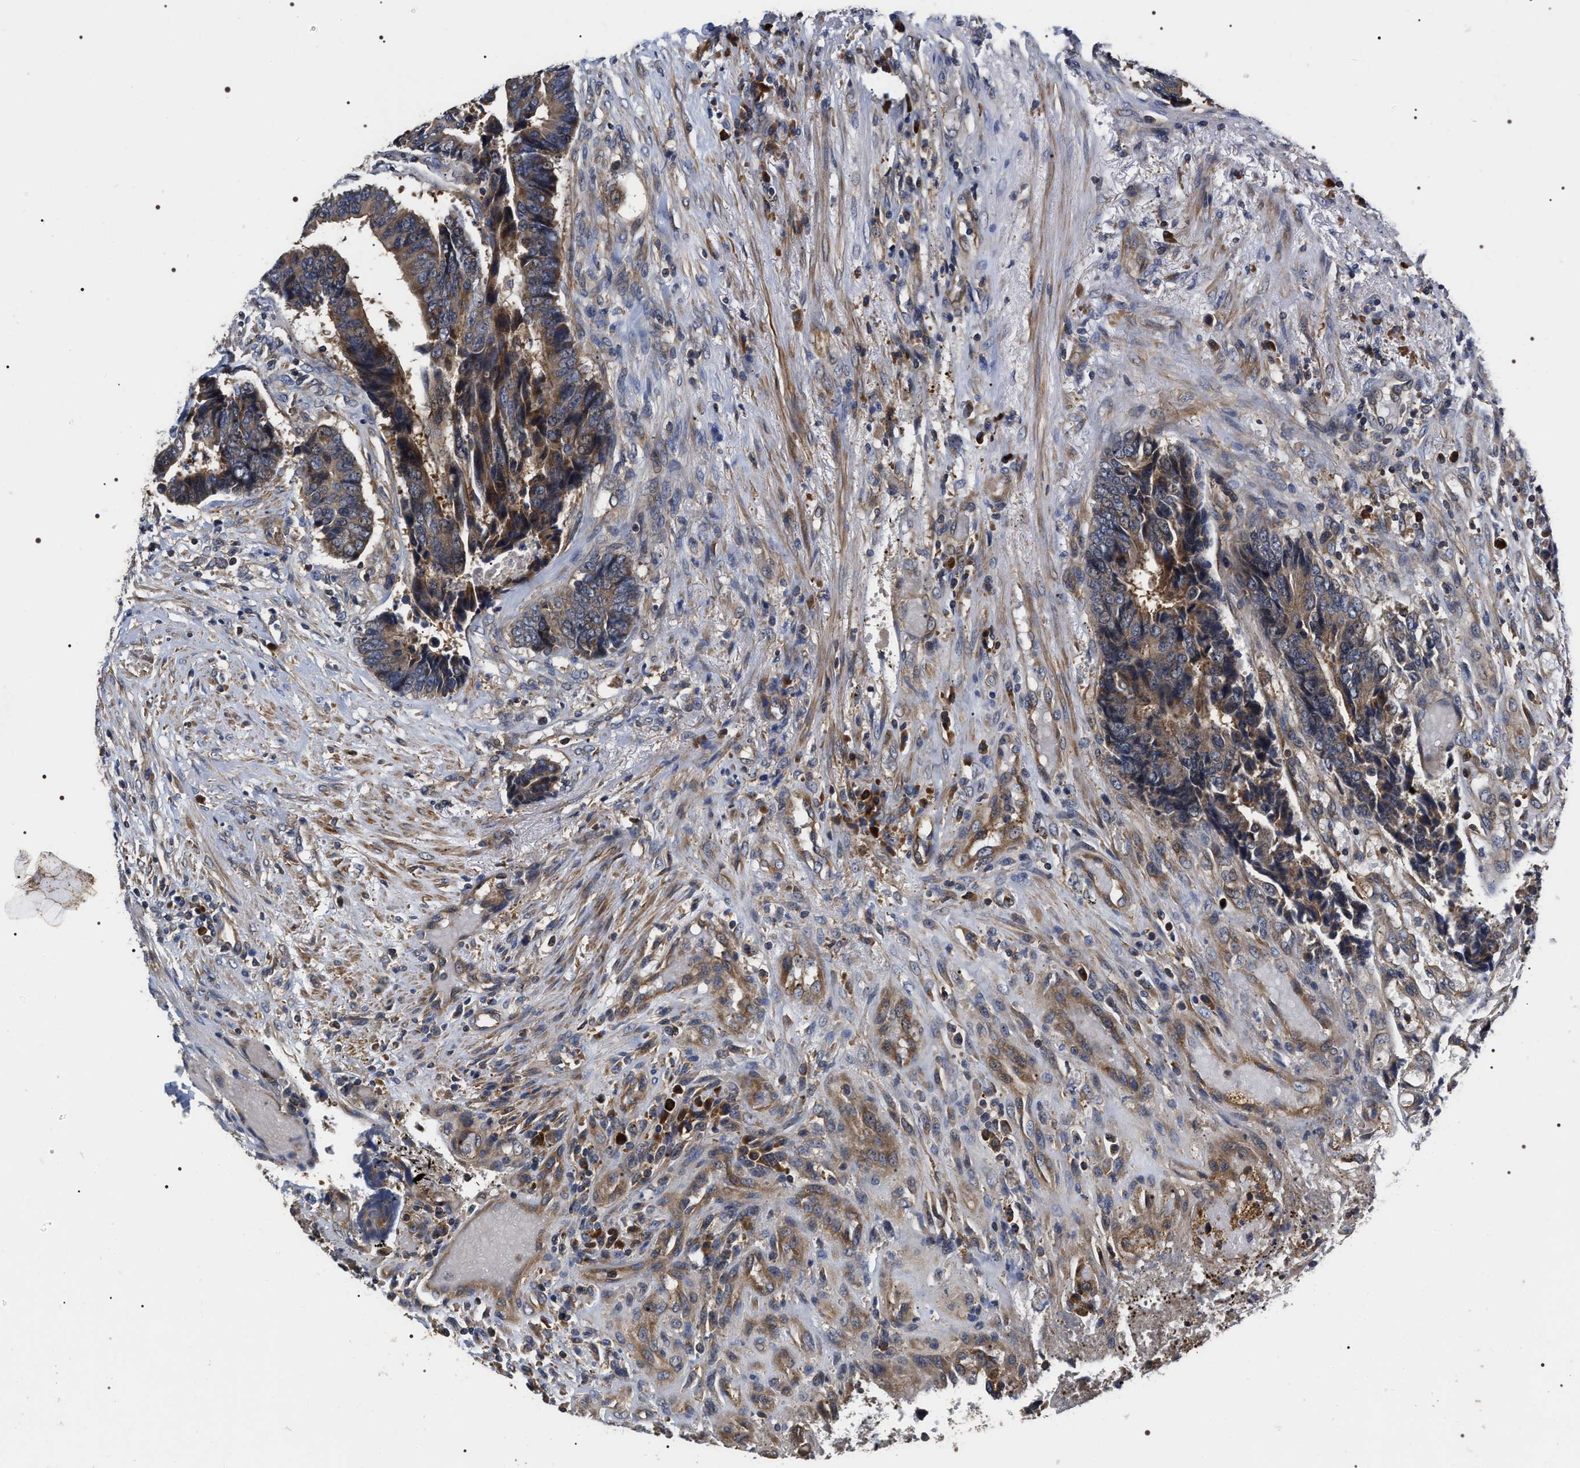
{"staining": {"intensity": "moderate", "quantity": "<25%", "location": "cytoplasmic/membranous"}, "tissue": "colorectal cancer", "cell_type": "Tumor cells", "image_type": "cancer", "snomed": [{"axis": "morphology", "description": "Adenocarcinoma, NOS"}, {"axis": "topography", "description": "Rectum"}], "caption": "A low amount of moderate cytoplasmic/membranous expression is appreciated in approximately <25% of tumor cells in colorectal adenocarcinoma tissue. (DAB (3,3'-diaminobenzidine) IHC, brown staining for protein, blue staining for nuclei).", "gene": "MIS18A", "patient": {"sex": "male", "age": 84}}